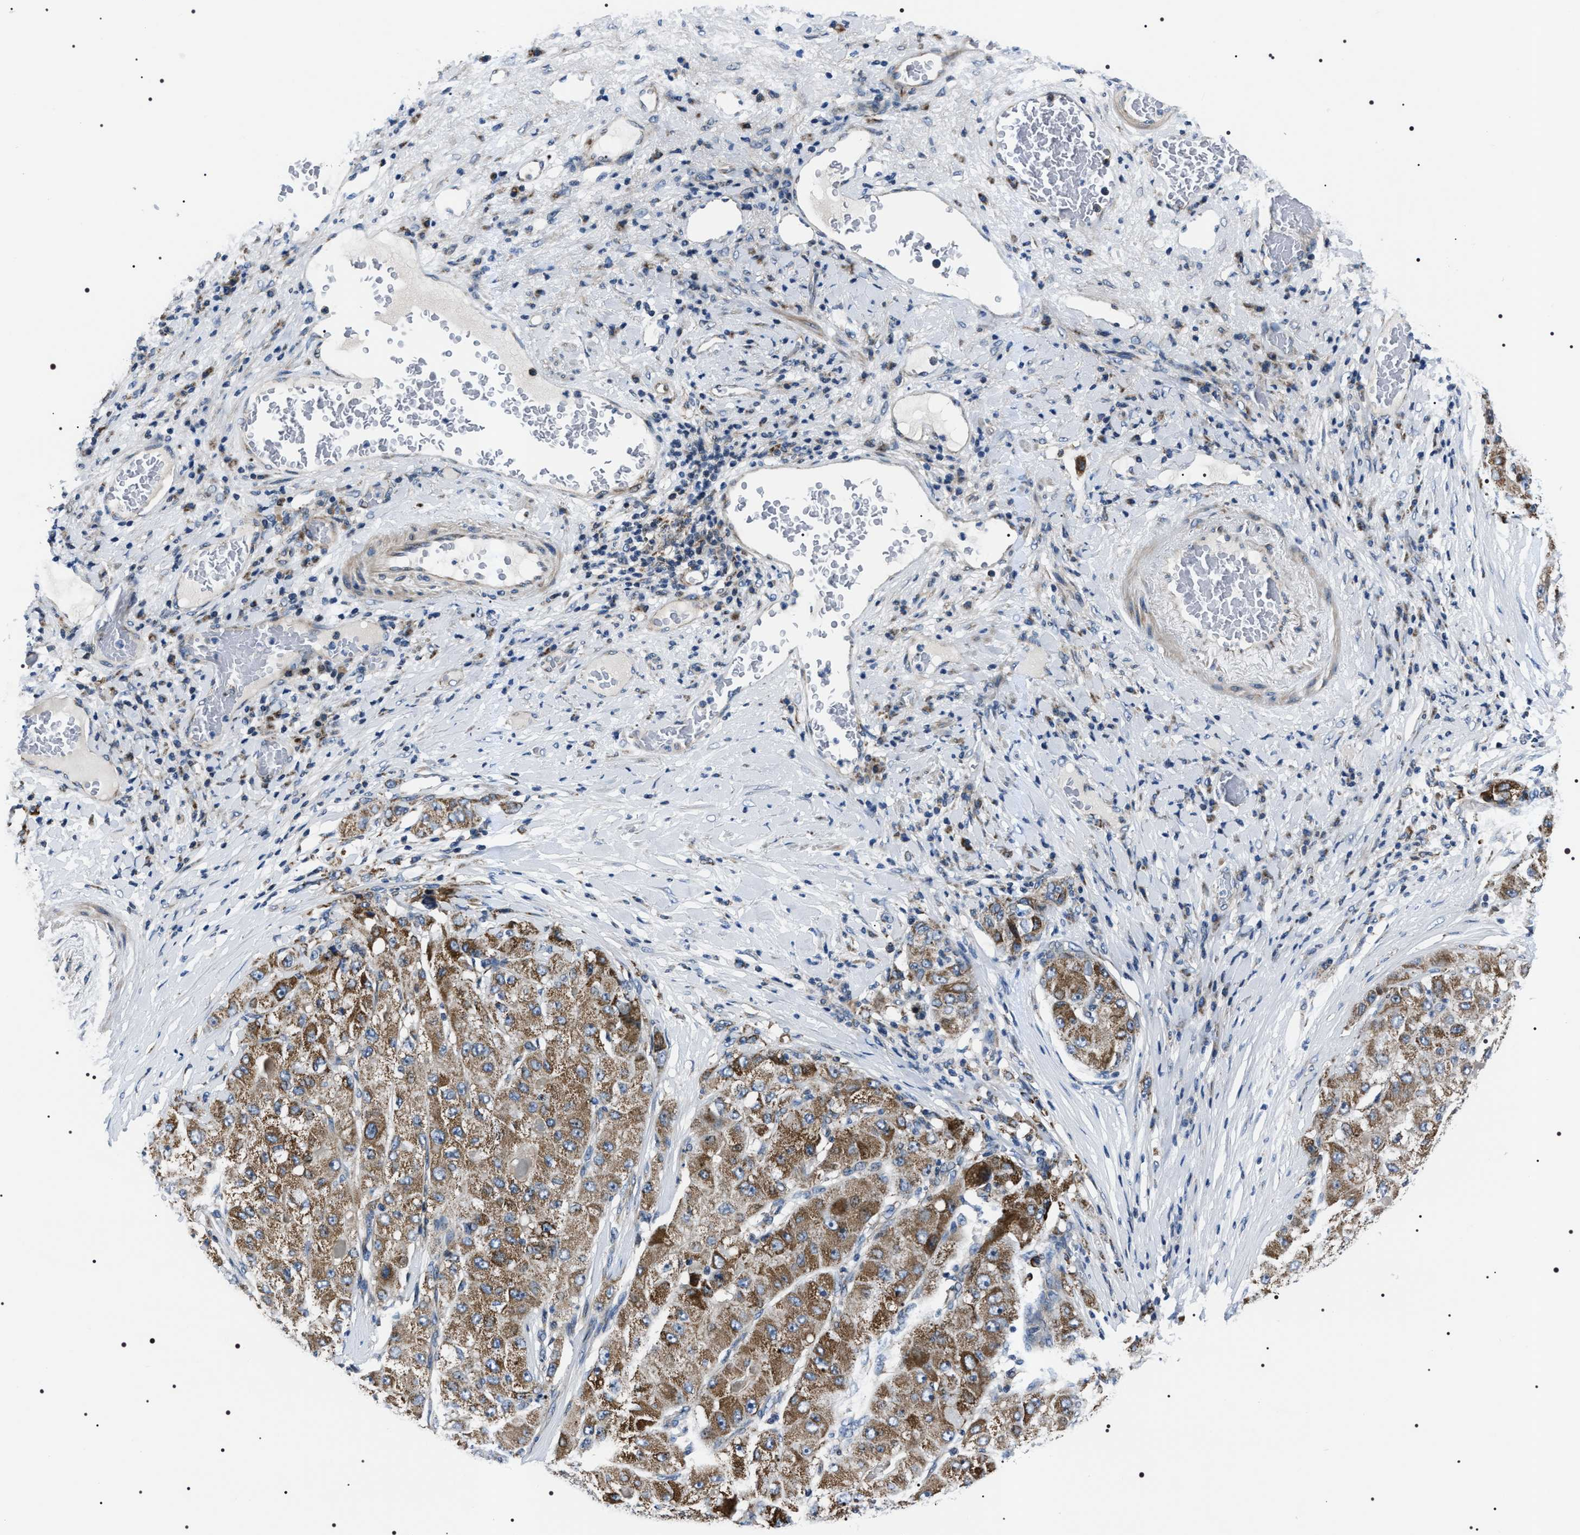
{"staining": {"intensity": "moderate", "quantity": ">75%", "location": "cytoplasmic/membranous"}, "tissue": "liver cancer", "cell_type": "Tumor cells", "image_type": "cancer", "snomed": [{"axis": "morphology", "description": "Cholangiocarcinoma"}, {"axis": "topography", "description": "Liver"}], "caption": "Immunohistochemistry histopathology image of liver cholangiocarcinoma stained for a protein (brown), which displays medium levels of moderate cytoplasmic/membranous expression in about >75% of tumor cells.", "gene": "NTMT1", "patient": {"sex": "male", "age": 50}}